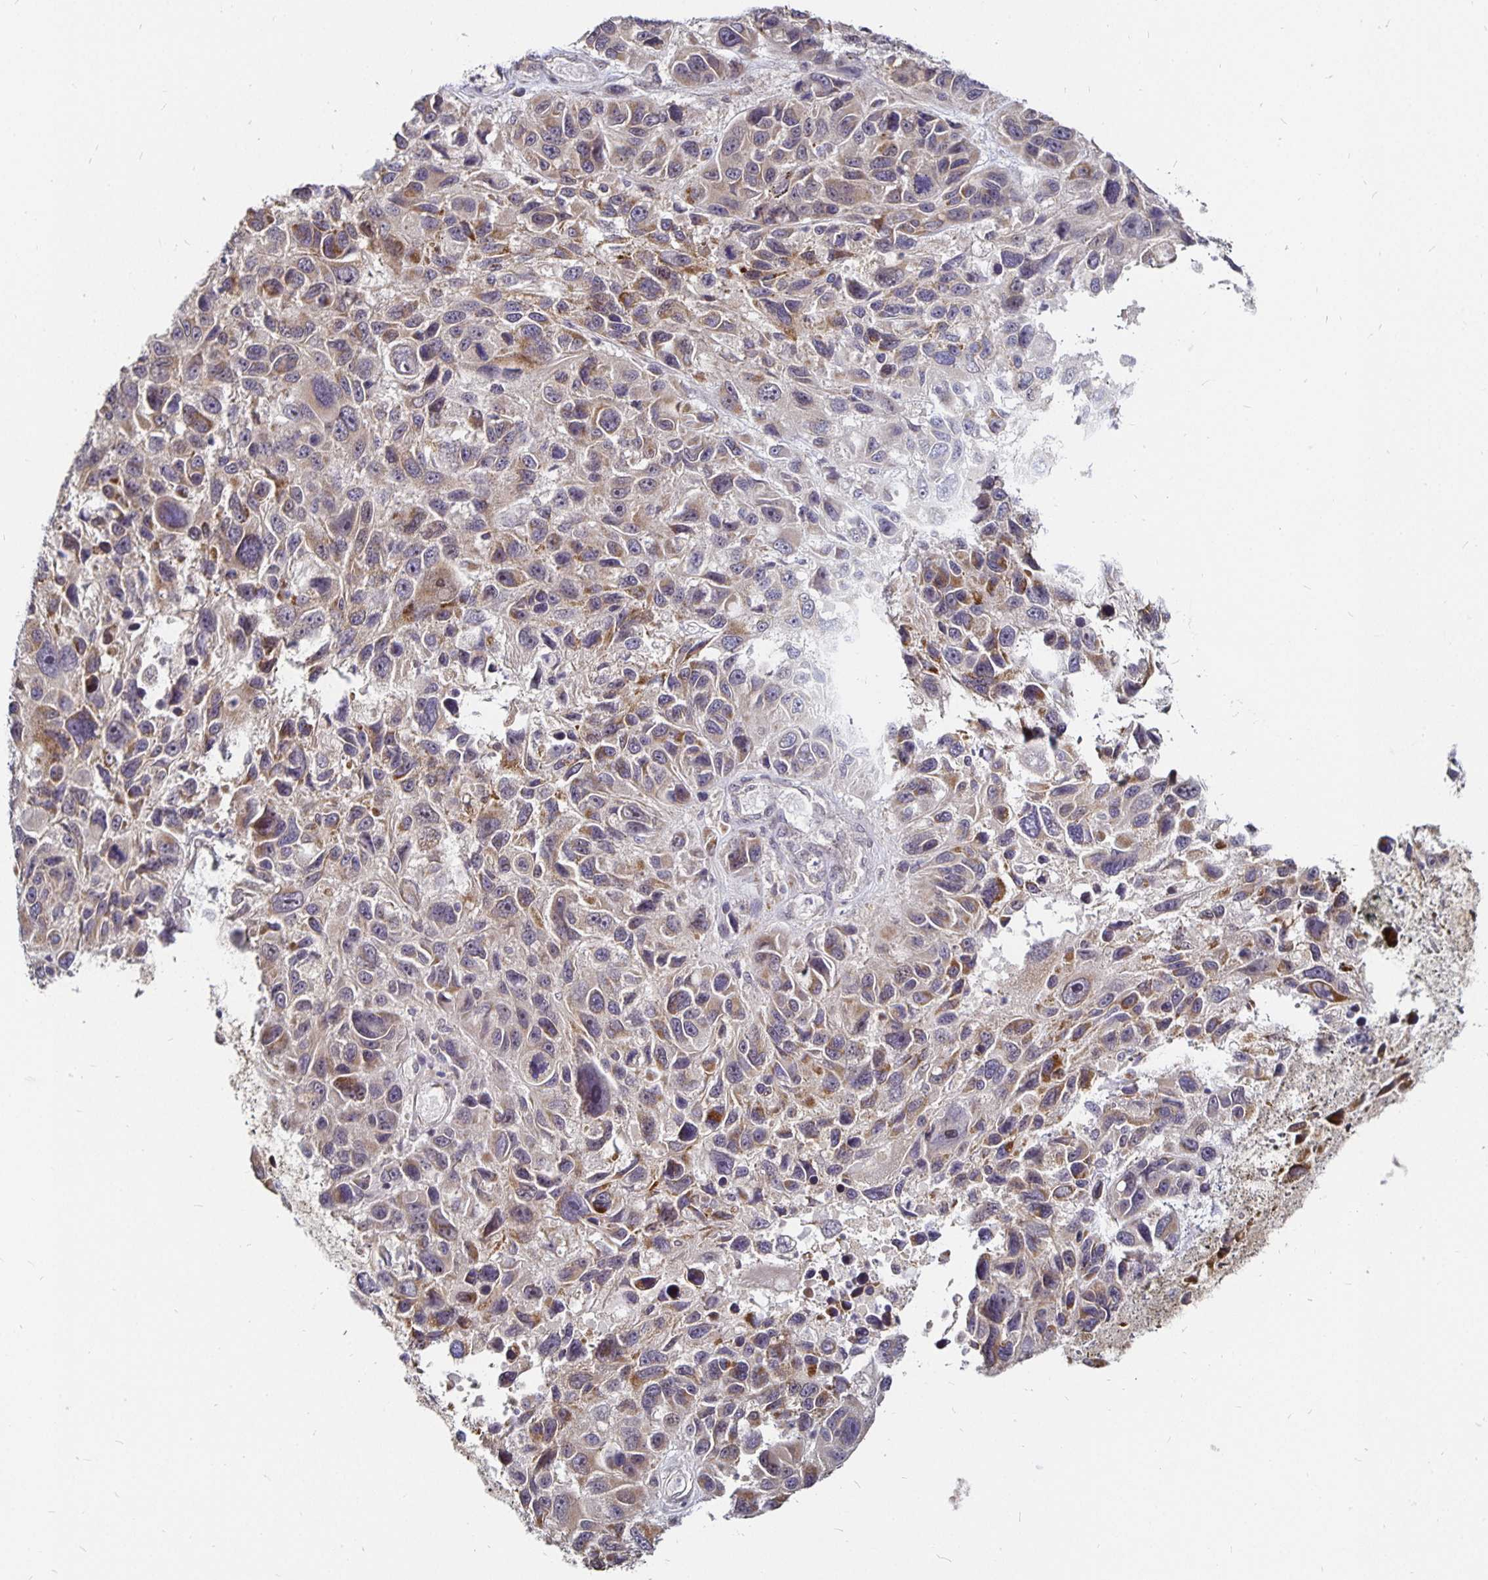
{"staining": {"intensity": "moderate", "quantity": "<25%", "location": "cytoplasmic/membranous"}, "tissue": "melanoma", "cell_type": "Tumor cells", "image_type": "cancer", "snomed": [{"axis": "morphology", "description": "Malignant melanoma, NOS"}, {"axis": "topography", "description": "Skin"}], "caption": "Malignant melanoma stained with a brown dye exhibits moderate cytoplasmic/membranous positive expression in approximately <25% of tumor cells.", "gene": "CYP27A1", "patient": {"sex": "male", "age": 53}}